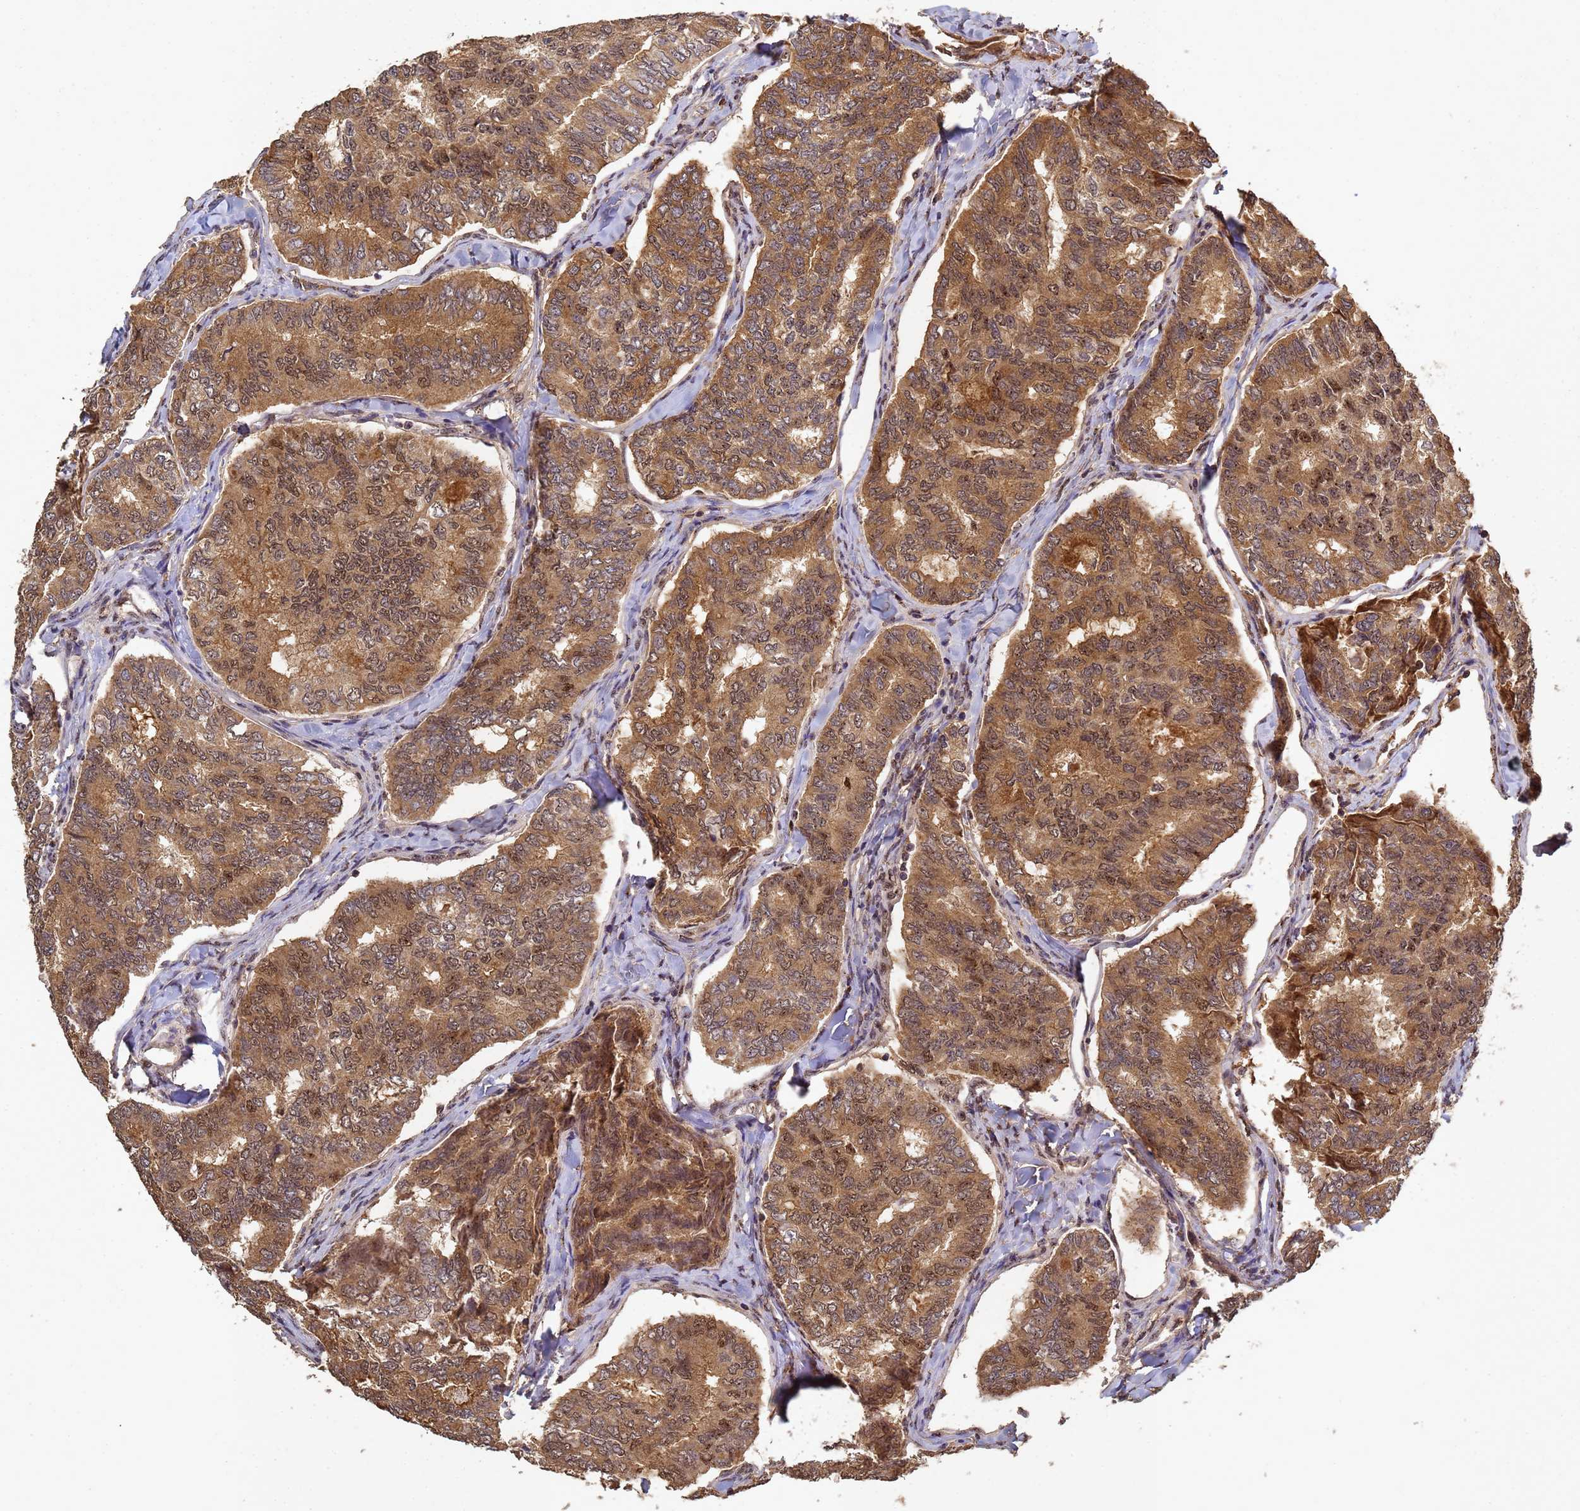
{"staining": {"intensity": "moderate", "quantity": ">75%", "location": "cytoplasmic/membranous,nuclear"}, "tissue": "thyroid cancer", "cell_type": "Tumor cells", "image_type": "cancer", "snomed": [{"axis": "morphology", "description": "Papillary adenocarcinoma, NOS"}, {"axis": "topography", "description": "Thyroid gland"}], "caption": "High-magnification brightfield microscopy of thyroid cancer (papillary adenocarcinoma) stained with DAB (brown) and counterstained with hematoxylin (blue). tumor cells exhibit moderate cytoplasmic/membranous and nuclear staining is appreciated in about>75% of cells.", "gene": "SECISBP2", "patient": {"sex": "female", "age": 35}}